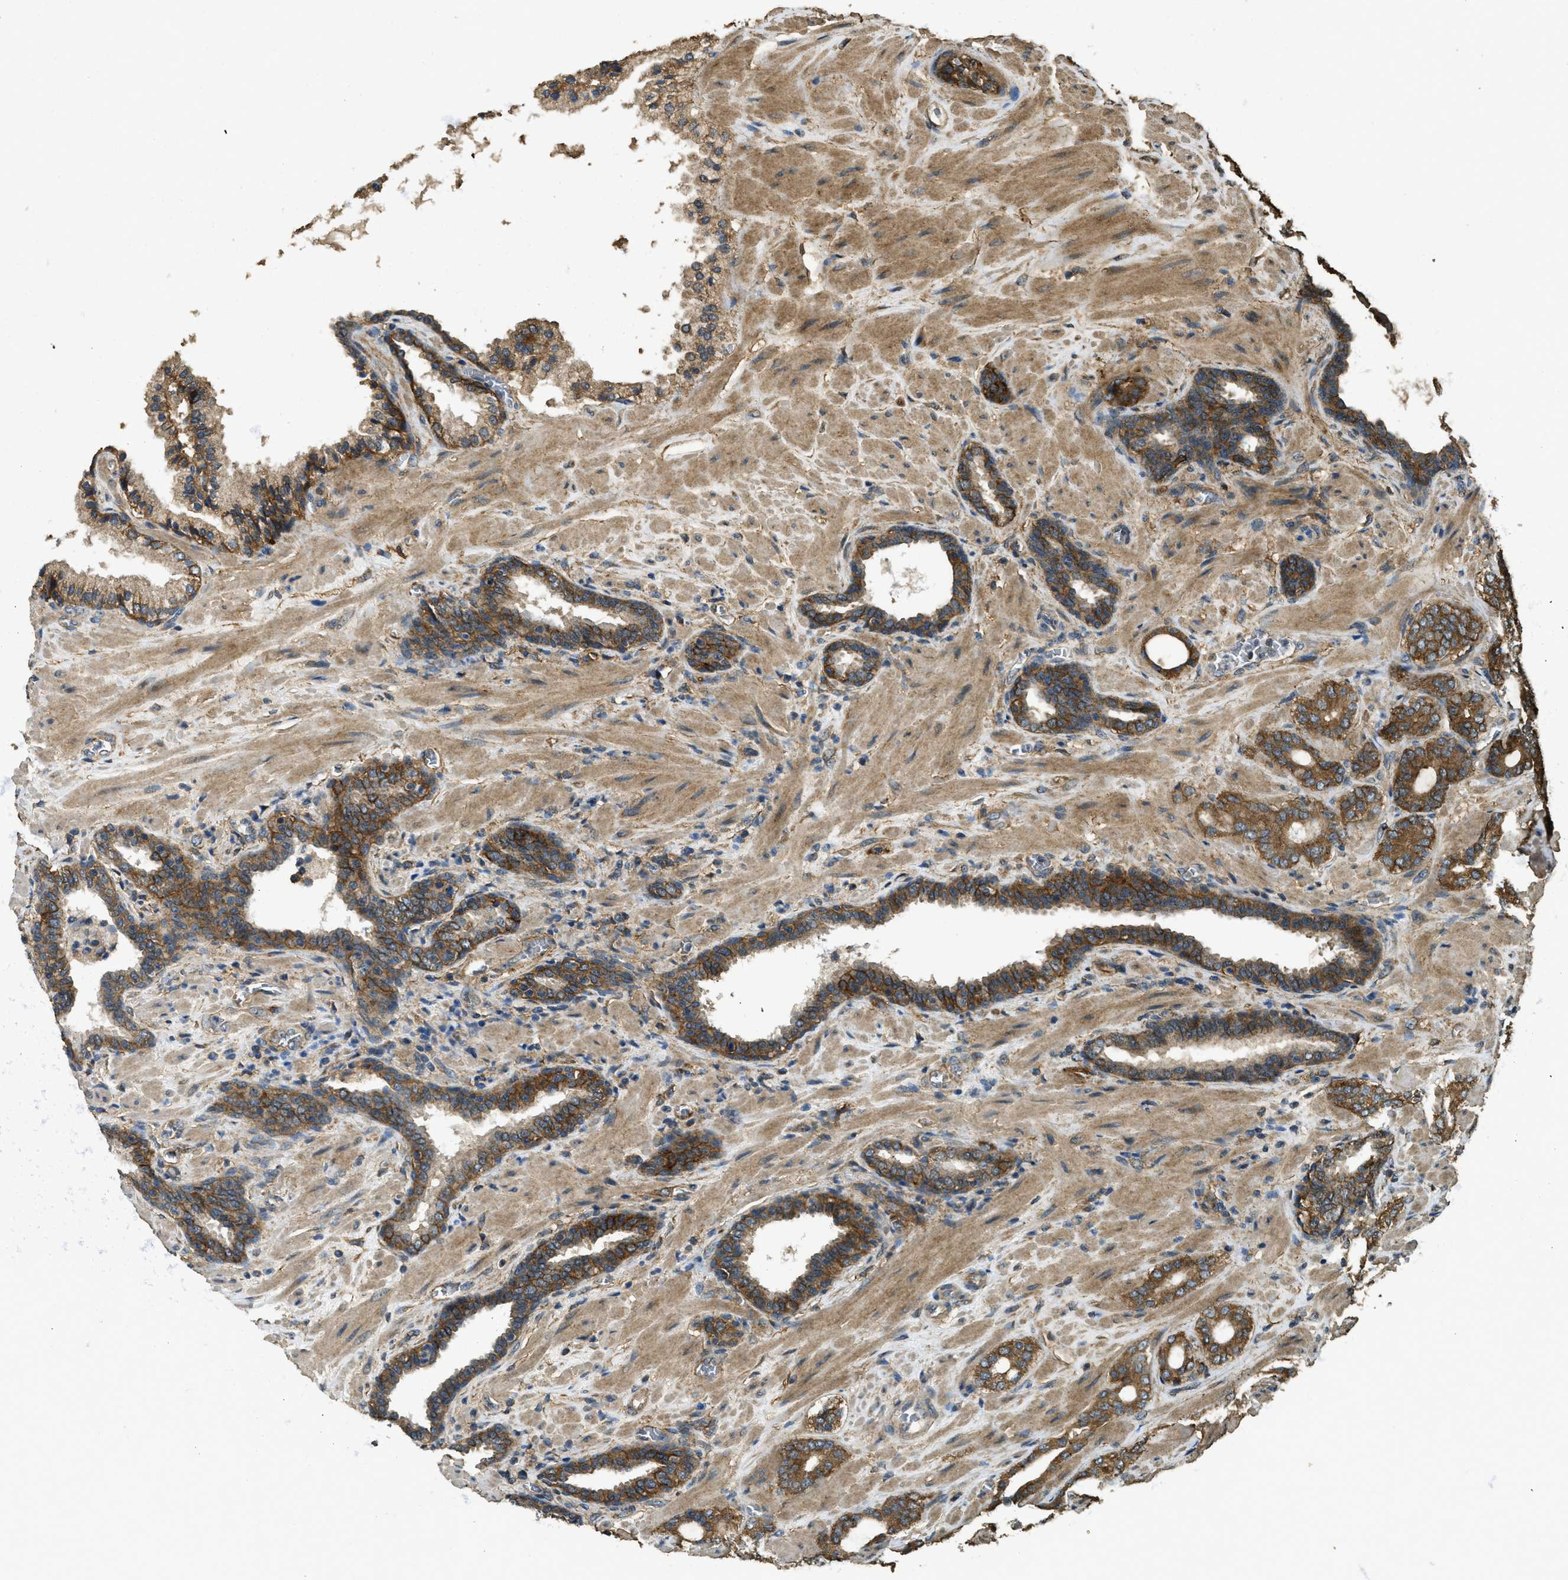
{"staining": {"intensity": "strong", "quantity": ">75%", "location": "cytoplasmic/membranous"}, "tissue": "prostate cancer", "cell_type": "Tumor cells", "image_type": "cancer", "snomed": [{"axis": "morphology", "description": "Adenocarcinoma, Low grade"}, {"axis": "topography", "description": "Prostate"}], "caption": "Prostate cancer stained for a protein reveals strong cytoplasmic/membranous positivity in tumor cells.", "gene": "CD276", "patient": {"sex": "male", "age": 63}}